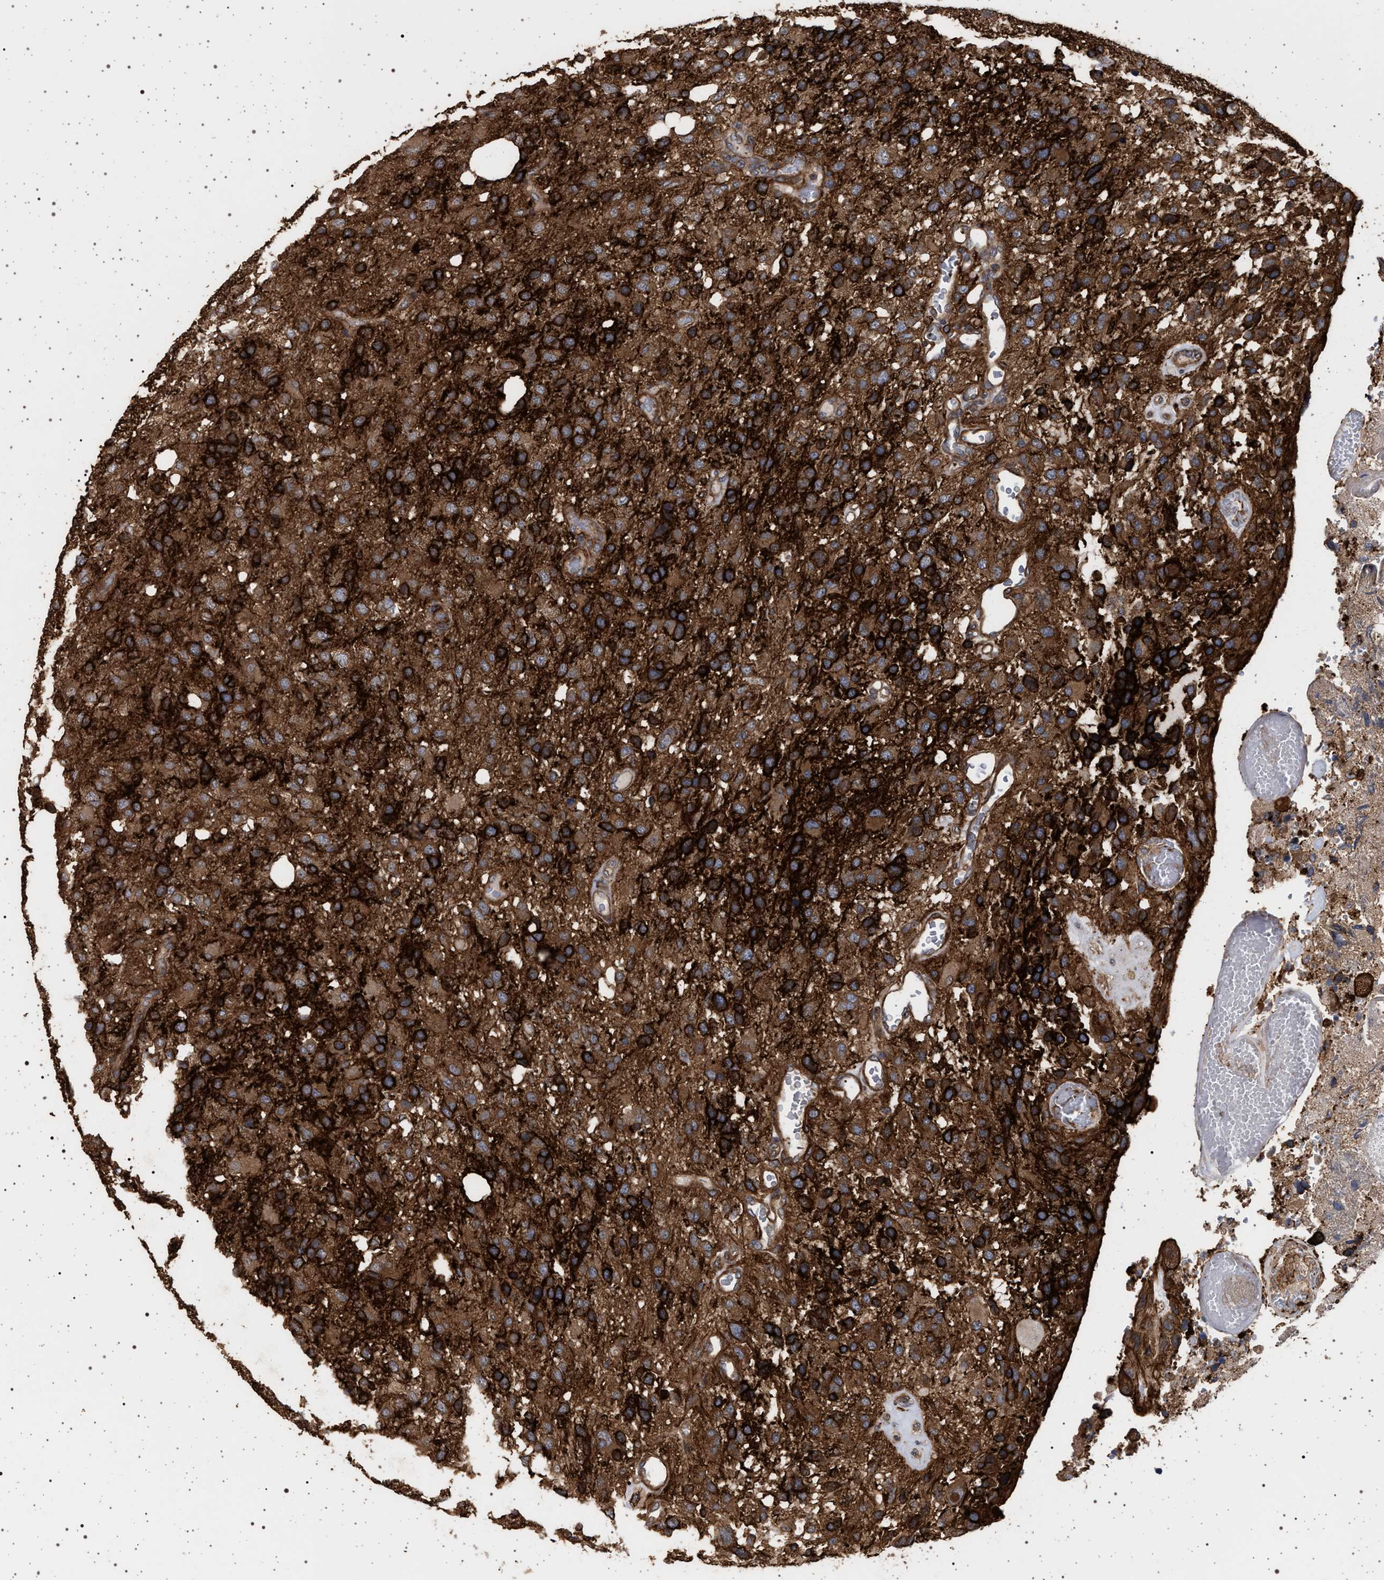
{"staining": {"intensity": "strong", "quantity": ">75%", "location": "cytoplasmic/membranous"}, "tissue": "glioma", "cell_type": "Tumor cells", "image_type": "cancer", "snomed": [{"axis": "morphology", "description": "Glioma, malignant, High grade"}, {"axis": "topography", "description": "Brain"}], "caption": "Immunohistochemistry (DAB (3,3'-diaminobenzidine)) staining of malignant glioma (high-grade) demonstrates strong cytoplasmic/membranous protein expression in about >75% of tumor cells. The staining is performed using DAB brown chromogen to label protein expression. The nuclei are counter-stained blue using hematoxylin.", "gene": "IFT20", "patient": {"sex": "female", "age": 58}}